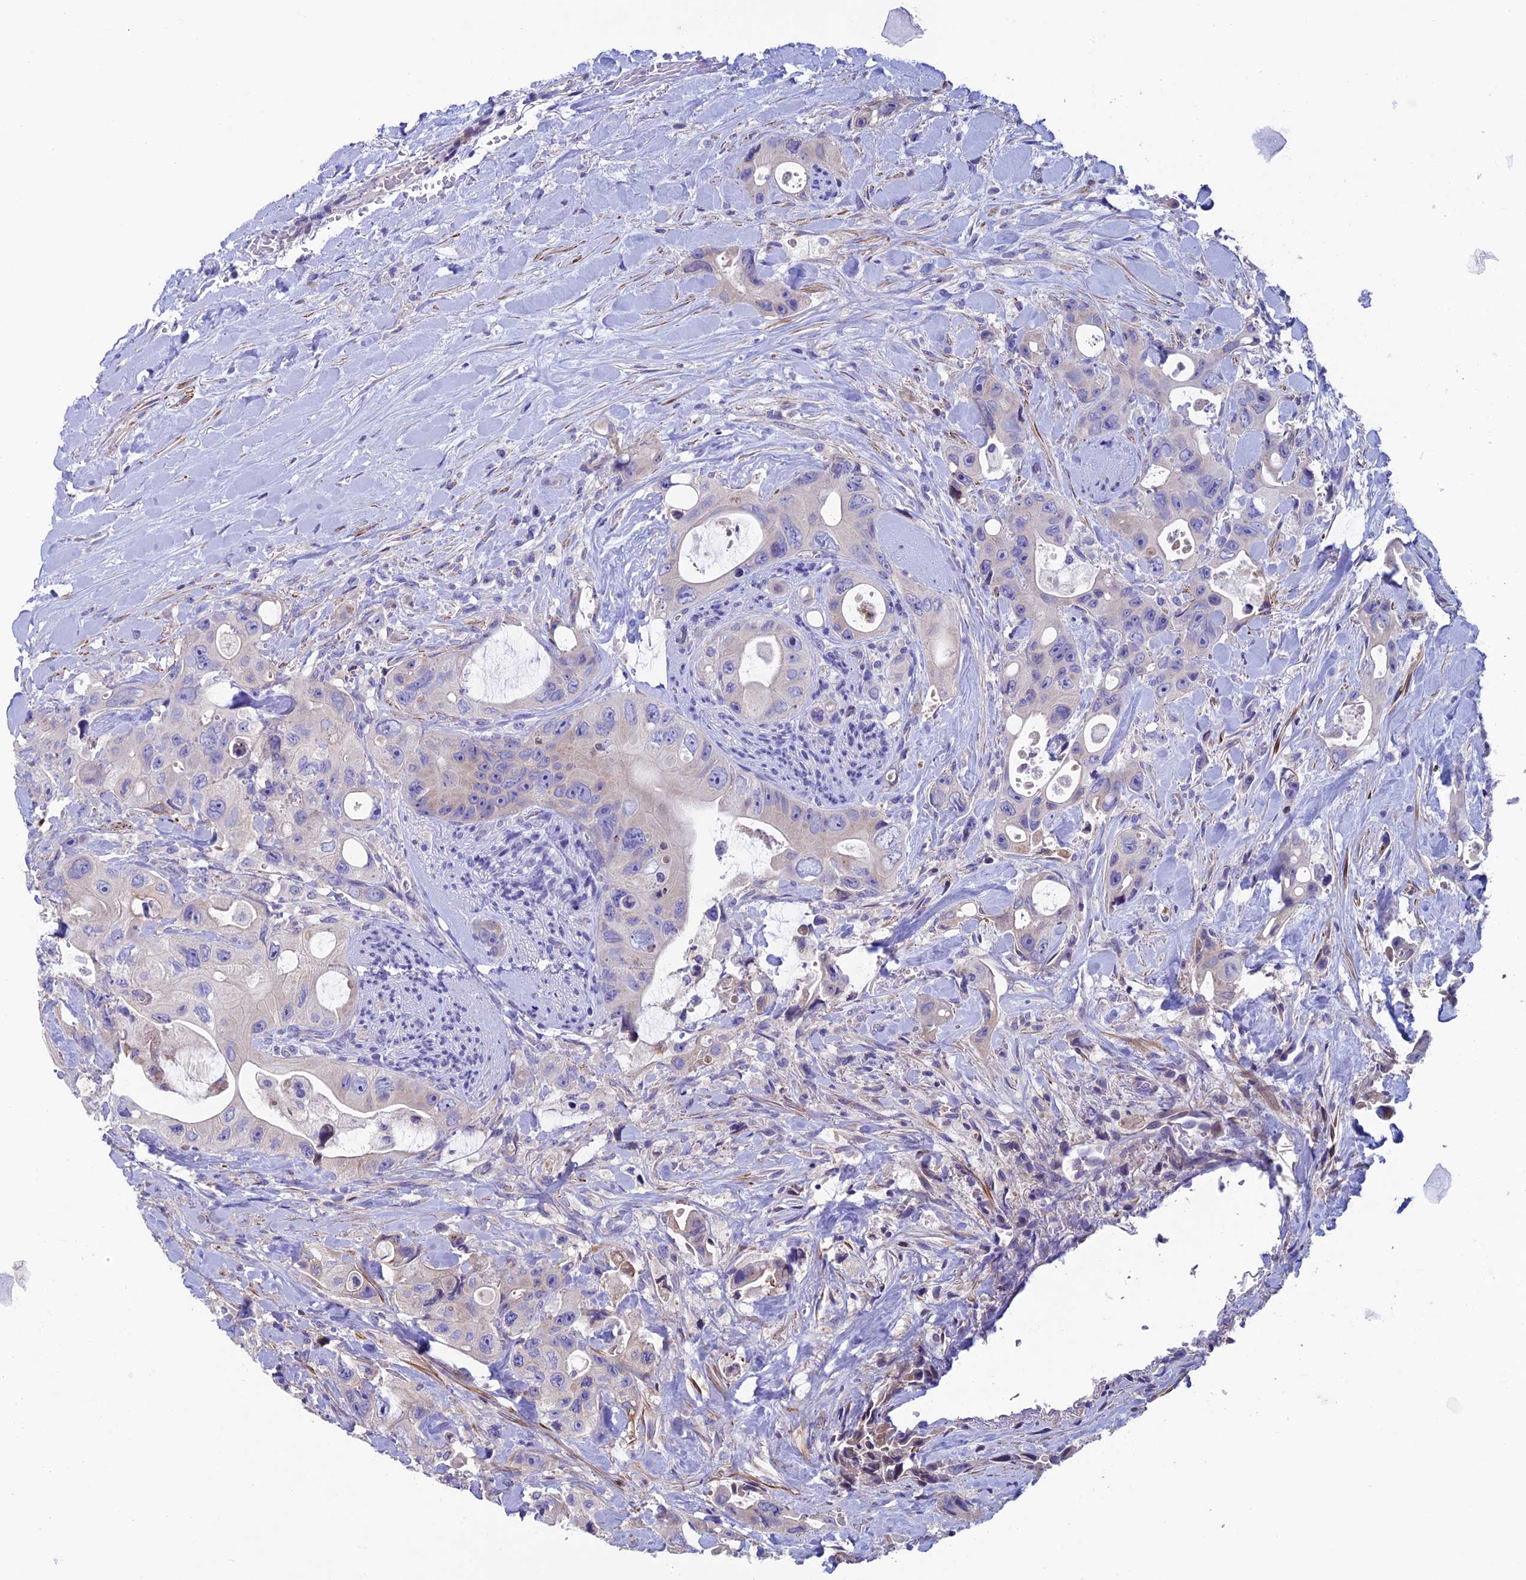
{"staining": {"intensity": "negative", "quantity": "none", "location": "none"}, "tissue": "colorectal cancer", "cell_type": "Tumor cells", "image_type": "cancer", "snomed": [{"axis": "morphology", "description": "Adenocarcinoma, NOS"}, {"axis": "topography", "description": "Colon"}], "caption": "Image shows no protein positivity in tumor cells of colorectal cancer tissue.", "gene": "FAM178B", "patient": {"sex": "female", "age": 46}}